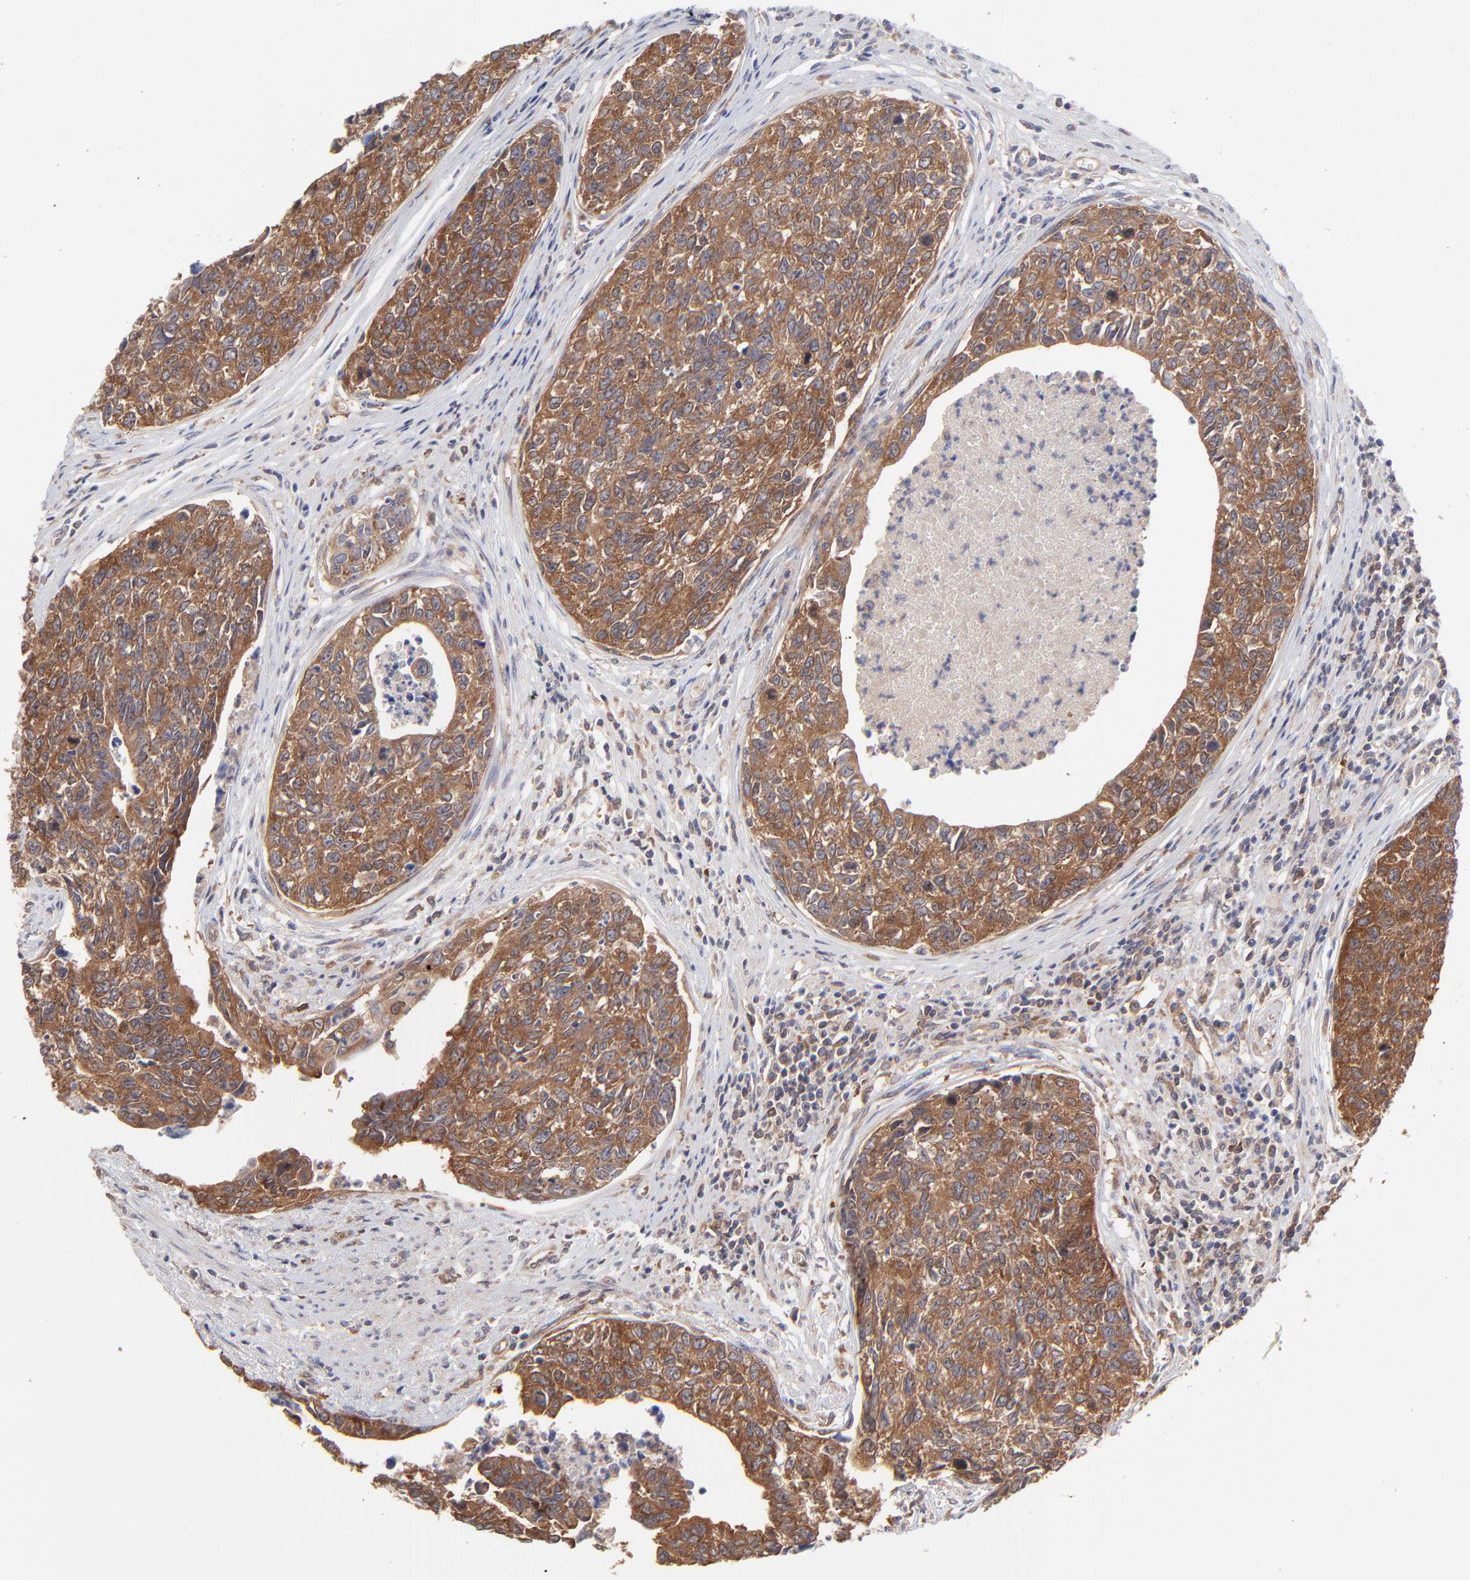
{"staining": {"intensity": "strong", "quantity": ">75%", "location": "cytoplasmic/membranous"}, "tissue": "urothelial cancer", "cell_type": "Tumor cells", "image_type": "cancer", "snomed": [{"axis": "morphology", "description": "Urothelial carcinoma, High grade"}, {"axis": "topography", "description": "Urinary bladder"}], "caption": "Urothelial carcinoma (high-grade) tissue reveals strong cytoplasmic/membranous expression in approximately >75% of tumor cells (IHC, brightfield microscopy, high magnification).", "gene": "GART", "patient": {"sex": "male", "age": 81}}